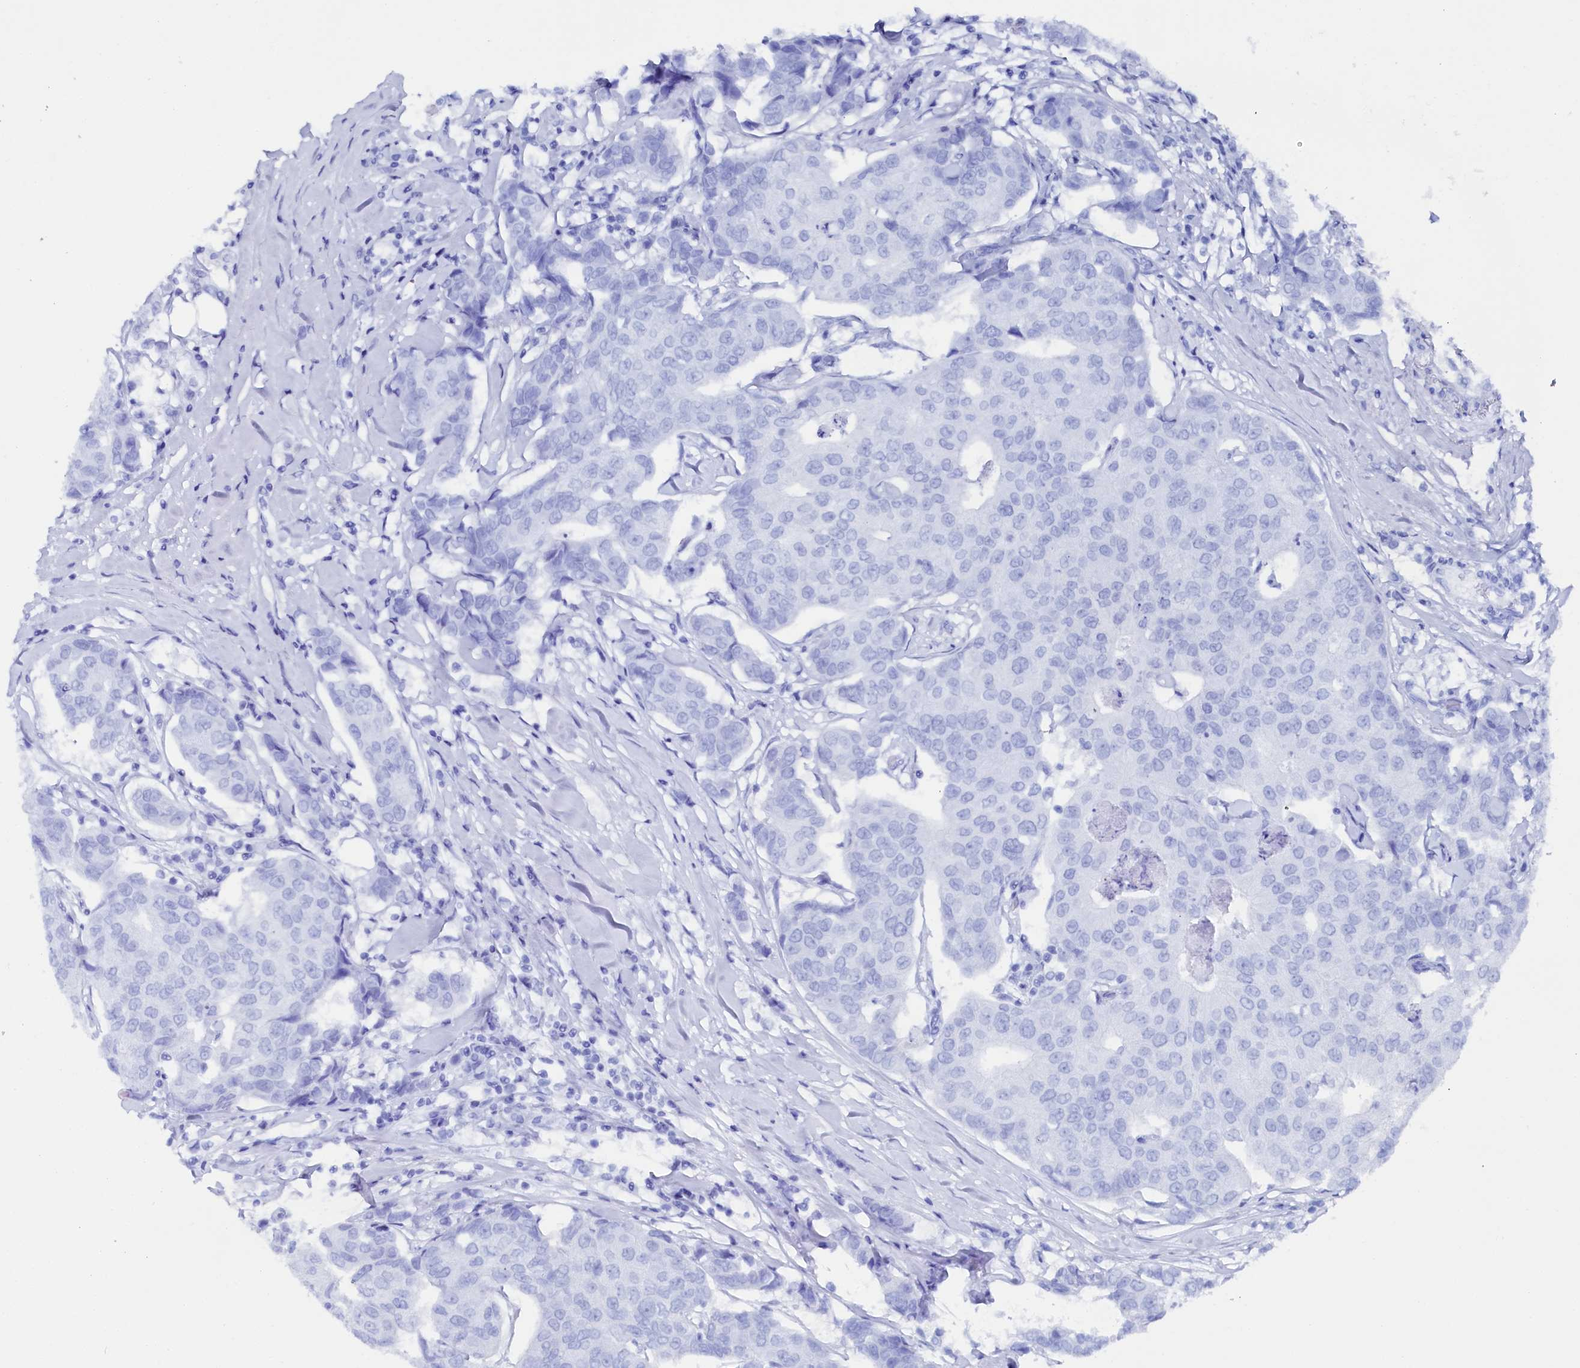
{"staining": {"intensity": "negative", "quantity": "none", "location": "none"}, "tissue": "breast cancer", "cell_type": "Tumor cells", "image_type": "cancer", "snomed": [{"axis": "morphology", "description": "Duct carcinoma"}, {"axis": "topography", "description": "Breast"}], "caption": "The immunohistochemistry histopathology image has no significant staining in tumor cells of breast intraductal carcinoma tissue. (Brightfield microscopy of DAB (3,3'-diaminobenzidine) IHC at high magnification).", "gene": "TIGD4", "patient": {"sex": "female", "age": 80}}